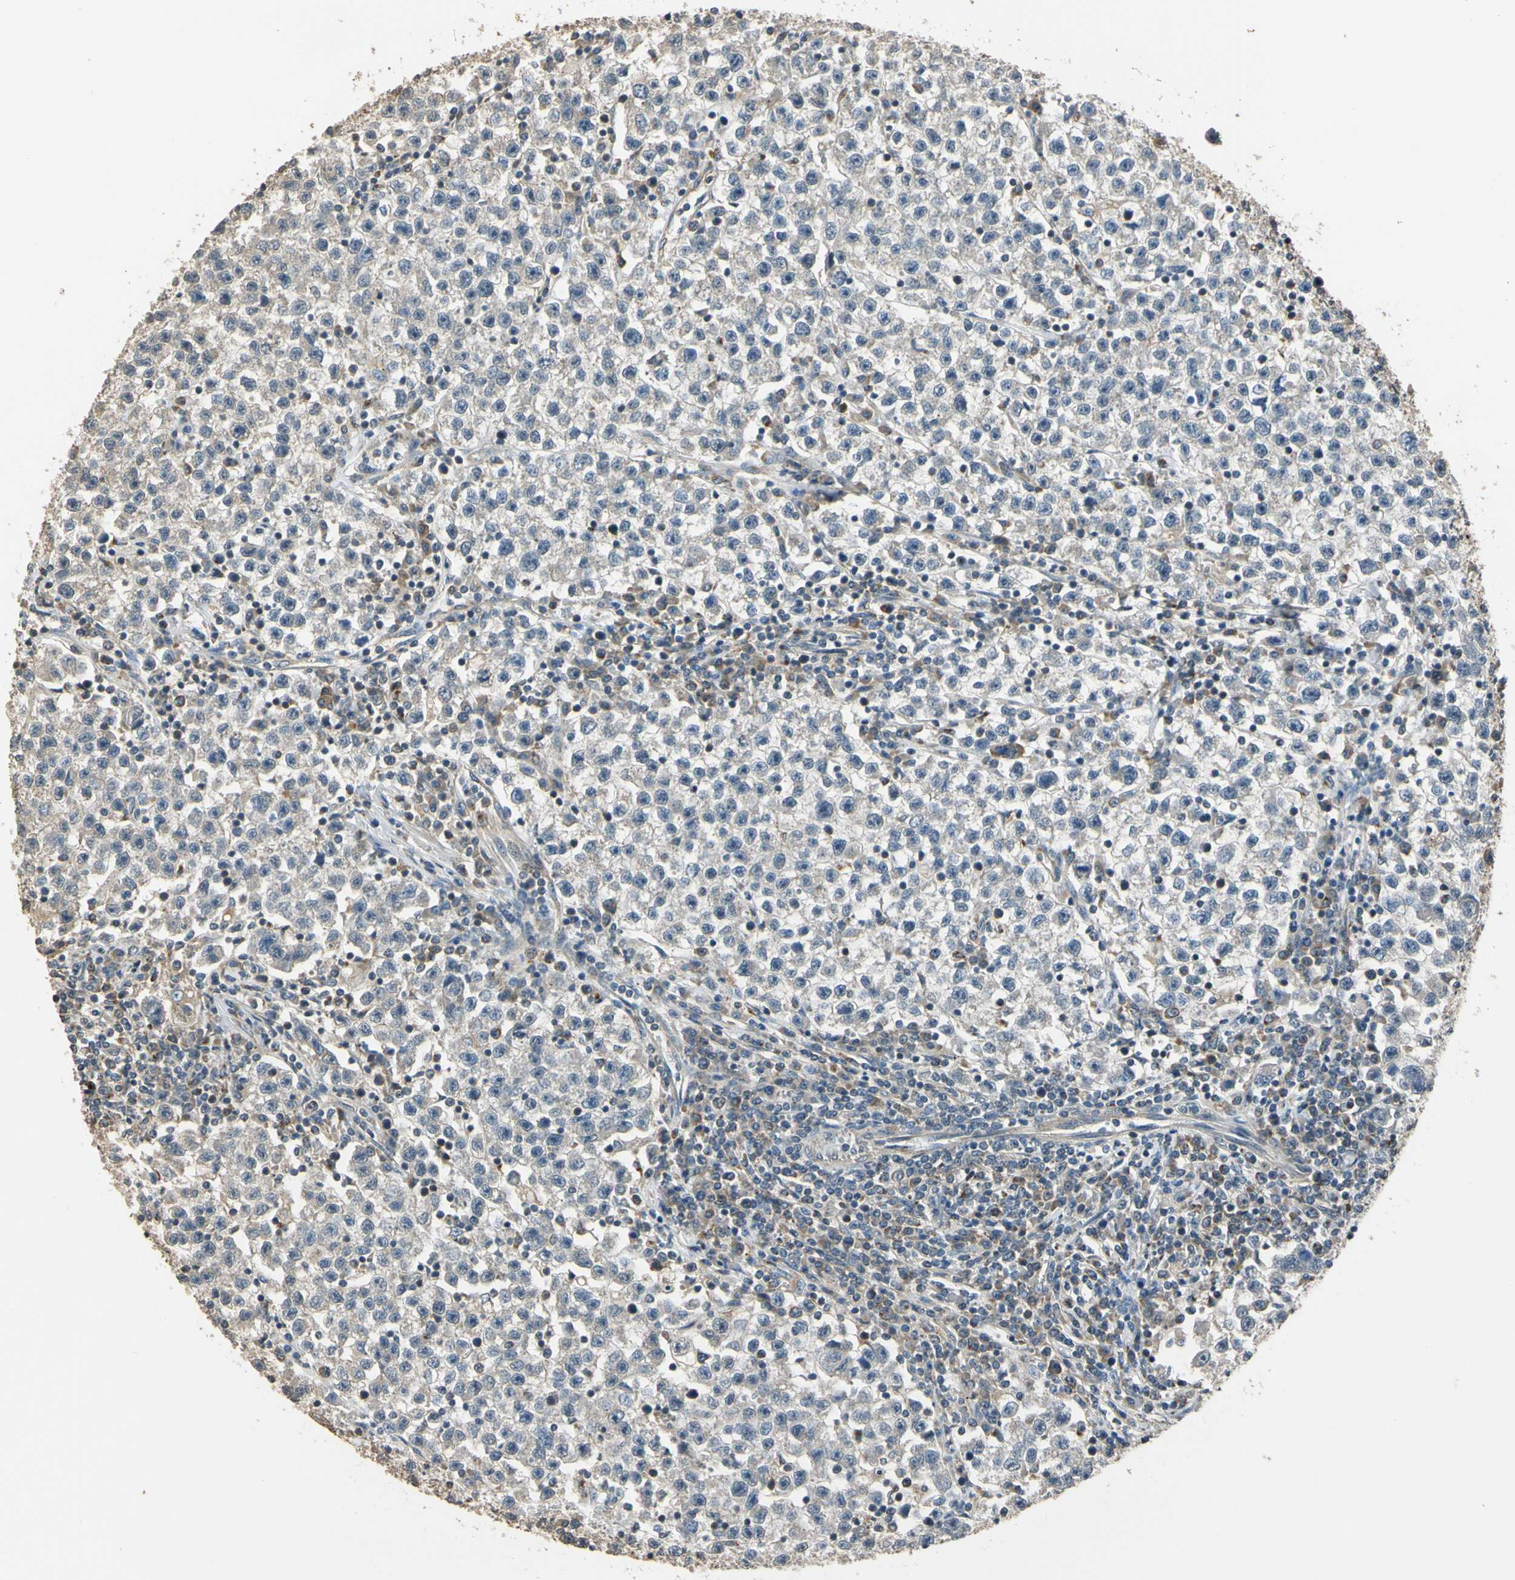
{"staining": {"intensity": "negative", "quantity": "none", "location": "none"}, "tissue": "testis cancer", "cell_type": "Tumor cells", "image_type": "cancer", "snomed": [{"axis": "morphology", "description": "Seminoma, NOS"}, {"axis": "topography", "description": "Testis"}], "caption": "Immunohistochemical staining of testis cancer (seminoma) demonstrates no significant positivity in tumor cells.", "gene": "LAMTOR1", "patient": {"sex": "male", "age": 22}}